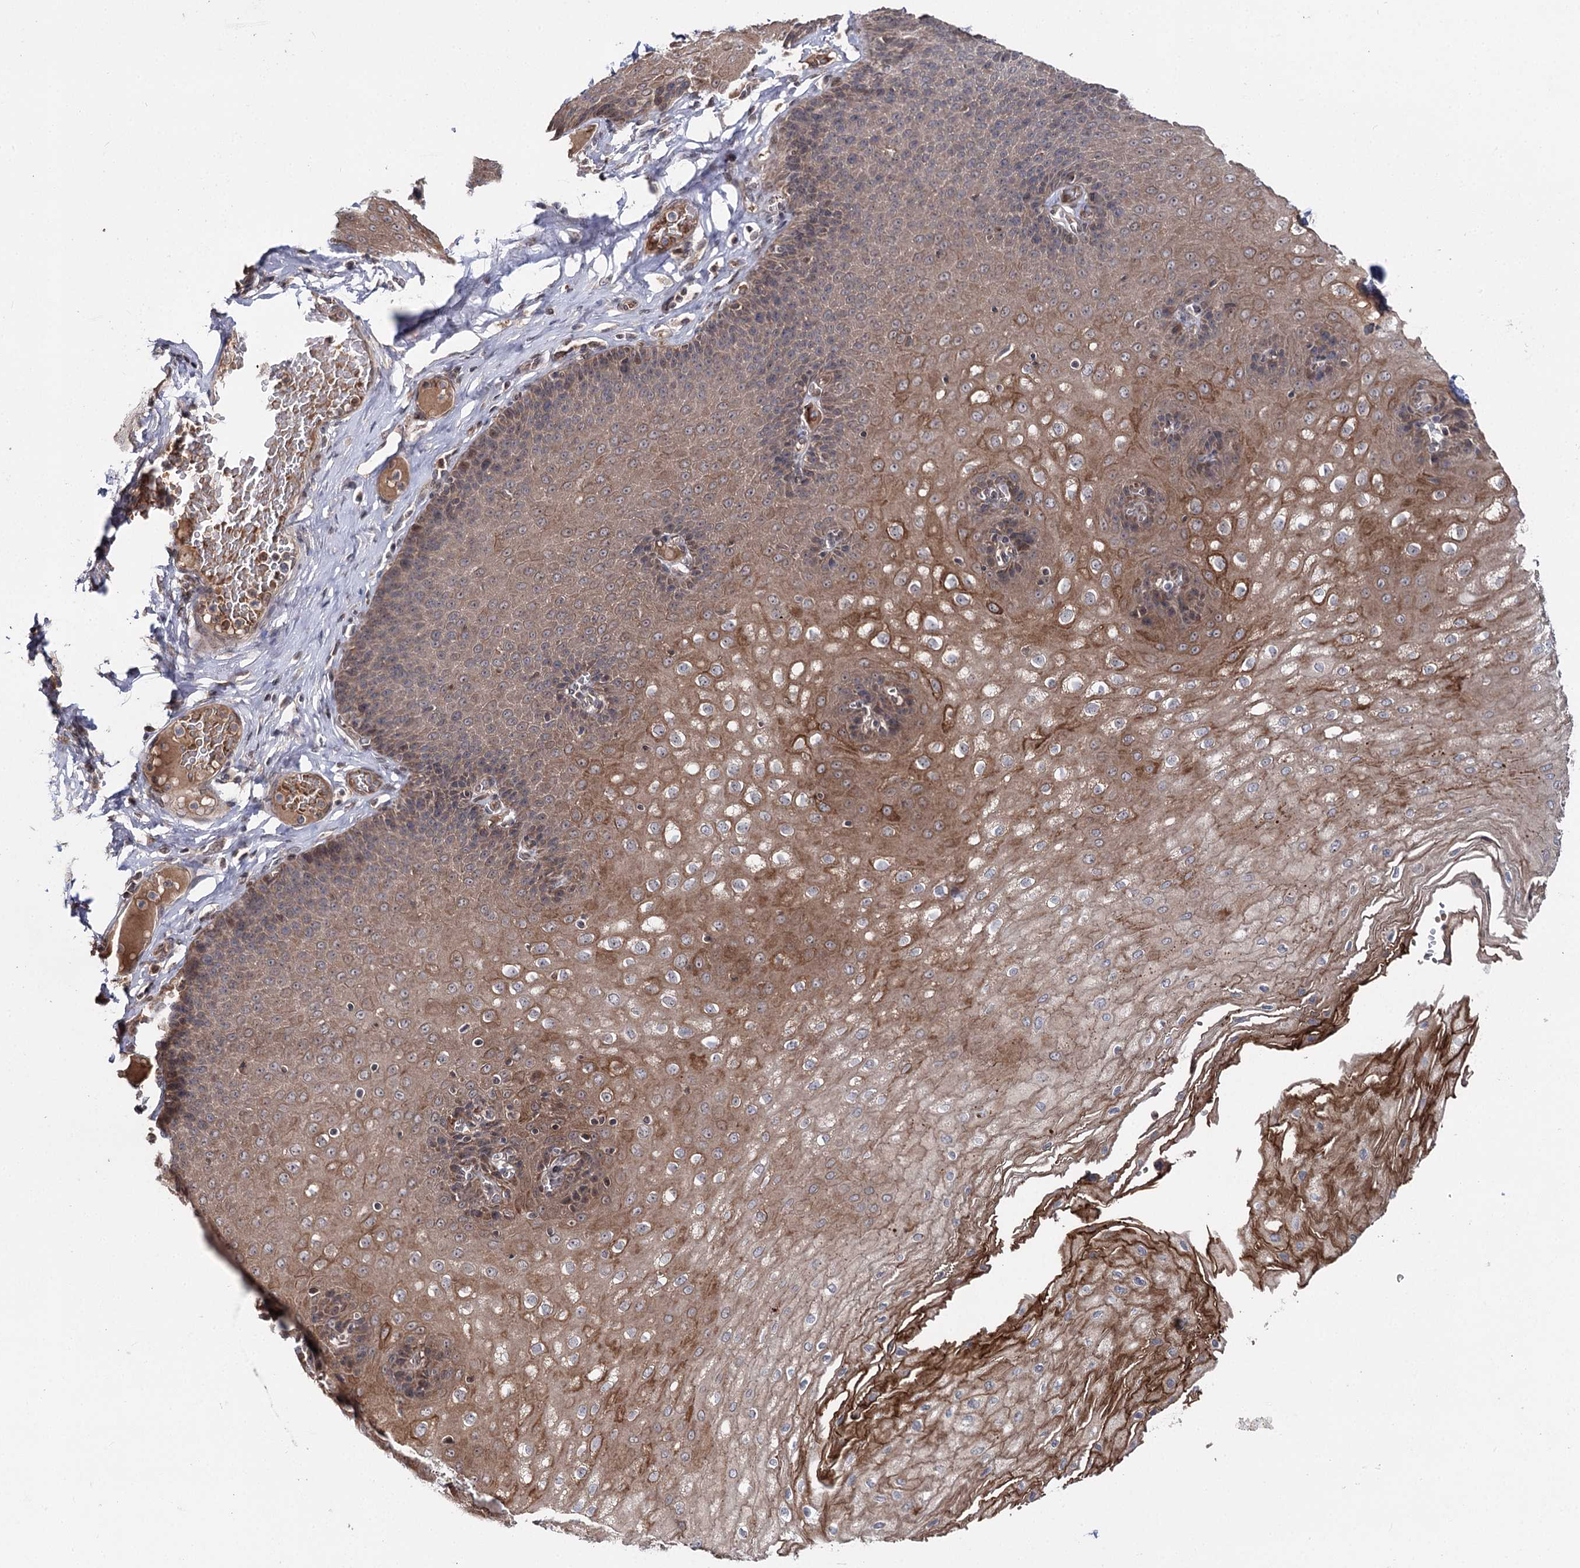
{"staining": {"intensity": "moderate", "quantity": "25%-75%", "location": "cytoplasmic/membranous"}, "tissue": "esophagus", "cell_type": "Squamous epithelial cells", "image_type": "normal", "snomed": [{"axis": "morphology", "description": "Normal tissue, NOS"}, {"axis": "topography", "description": "Esophagus"}], "caption": "IHC histopathology image of unremarkable esophagus: esophagus stained using IHC shows medium levels of moderate protein expression localized specifically in the cytoplasmic/membranous of squamous epithelial cells, appearing as a cytoplasmic/membranous brown color.", "gene": "MSANTD2", "patient": {"sex": "male", "age": 60}}